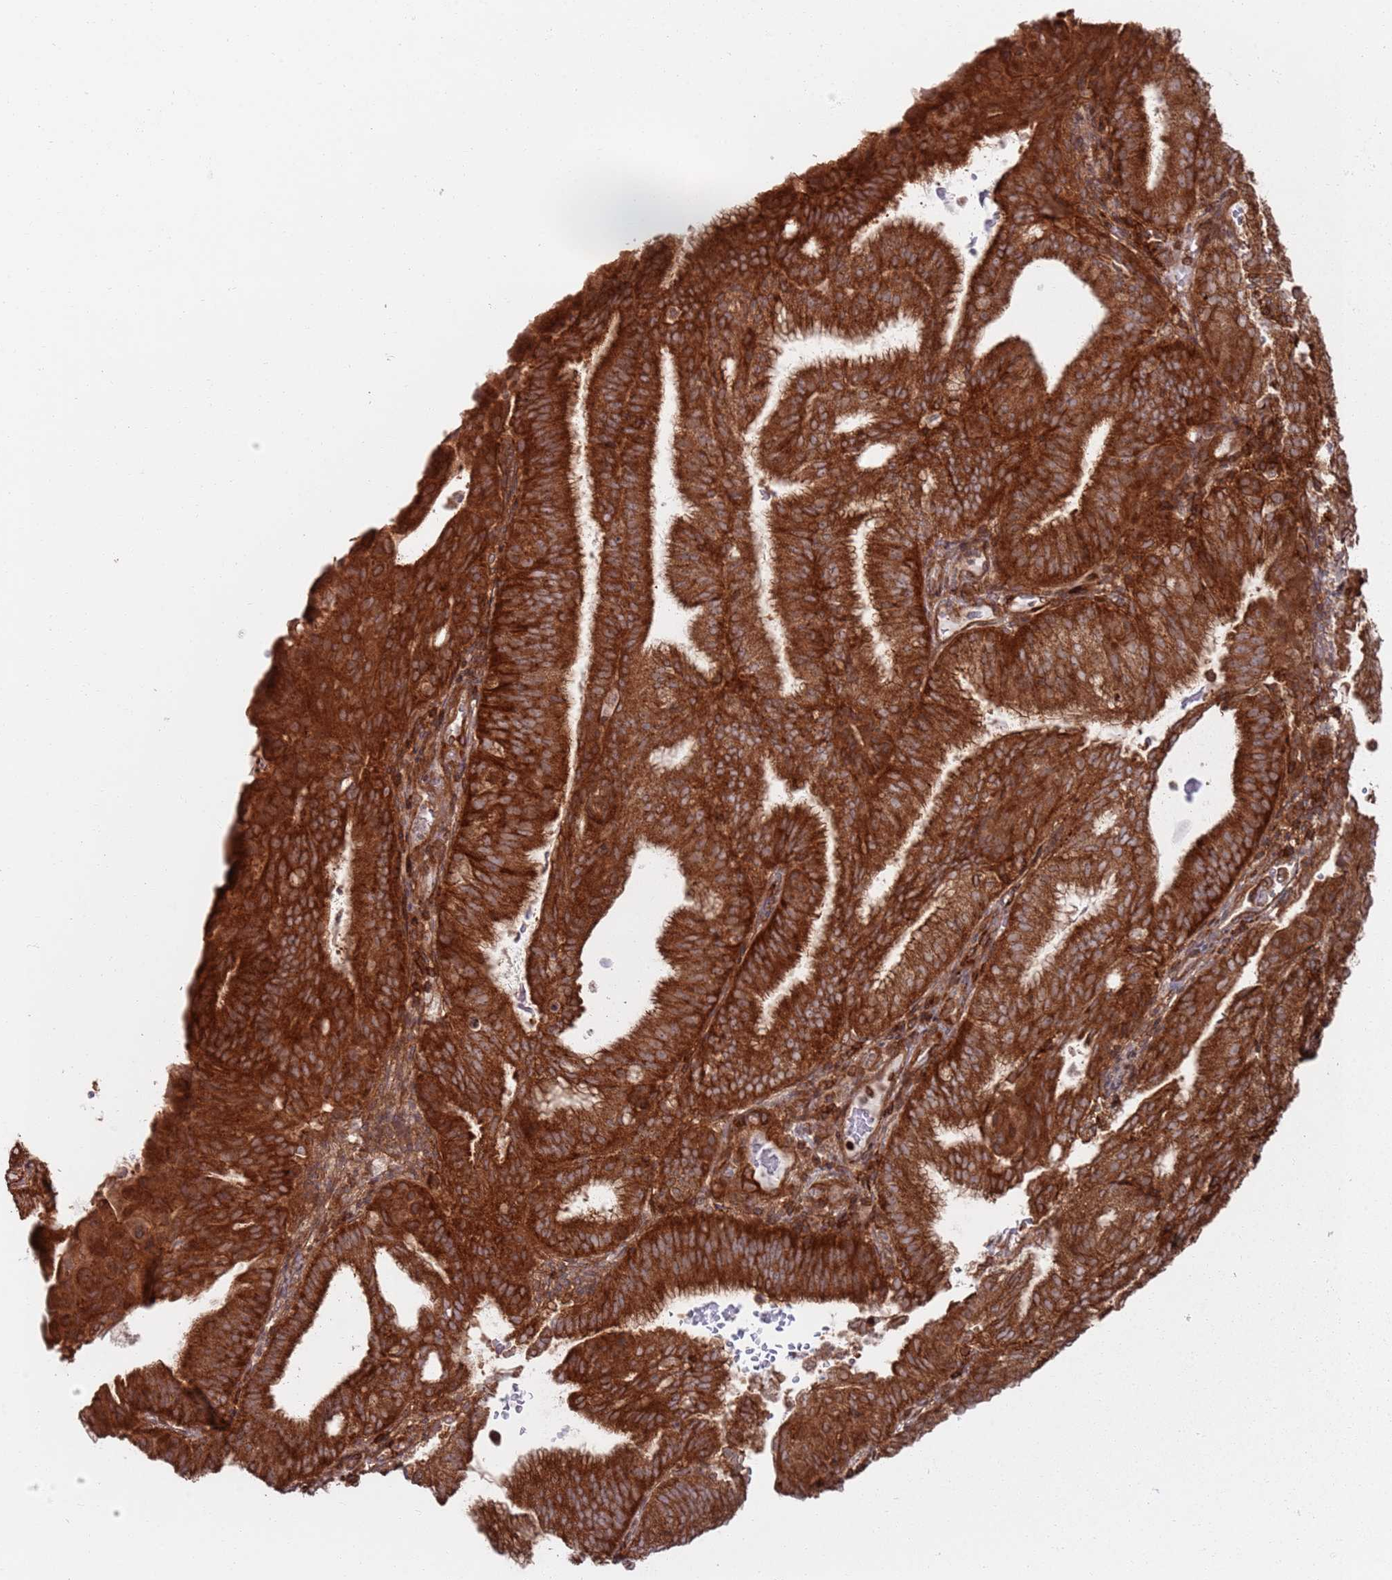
{"staining": {"intensity": "strong", "quantity": ">75%", "location": "cytoplasmic/membranous"}, "tissue": "endometrial cancer", "cell_type": "Tumor cells", "image_type": "cancer", "snomed": [{"axis": "morphology", "description": "Adenocarcinoma, NOS"}, {"axis": "topography", "description": "Endometrium"}], "caption": "A high amount of strong cytoplasmic/membranous positivity is present in about >75% of tumor cells in endometrial adenocarcinoma tissue. The staining was performed using DAB (3,3'-diaminobenzidine), with brown indicating positive protein expression. Nuclei are stained blue with hematoxylin.", "gene": "PIH1D1", "patient": {"sex": "female", "age": 49}}